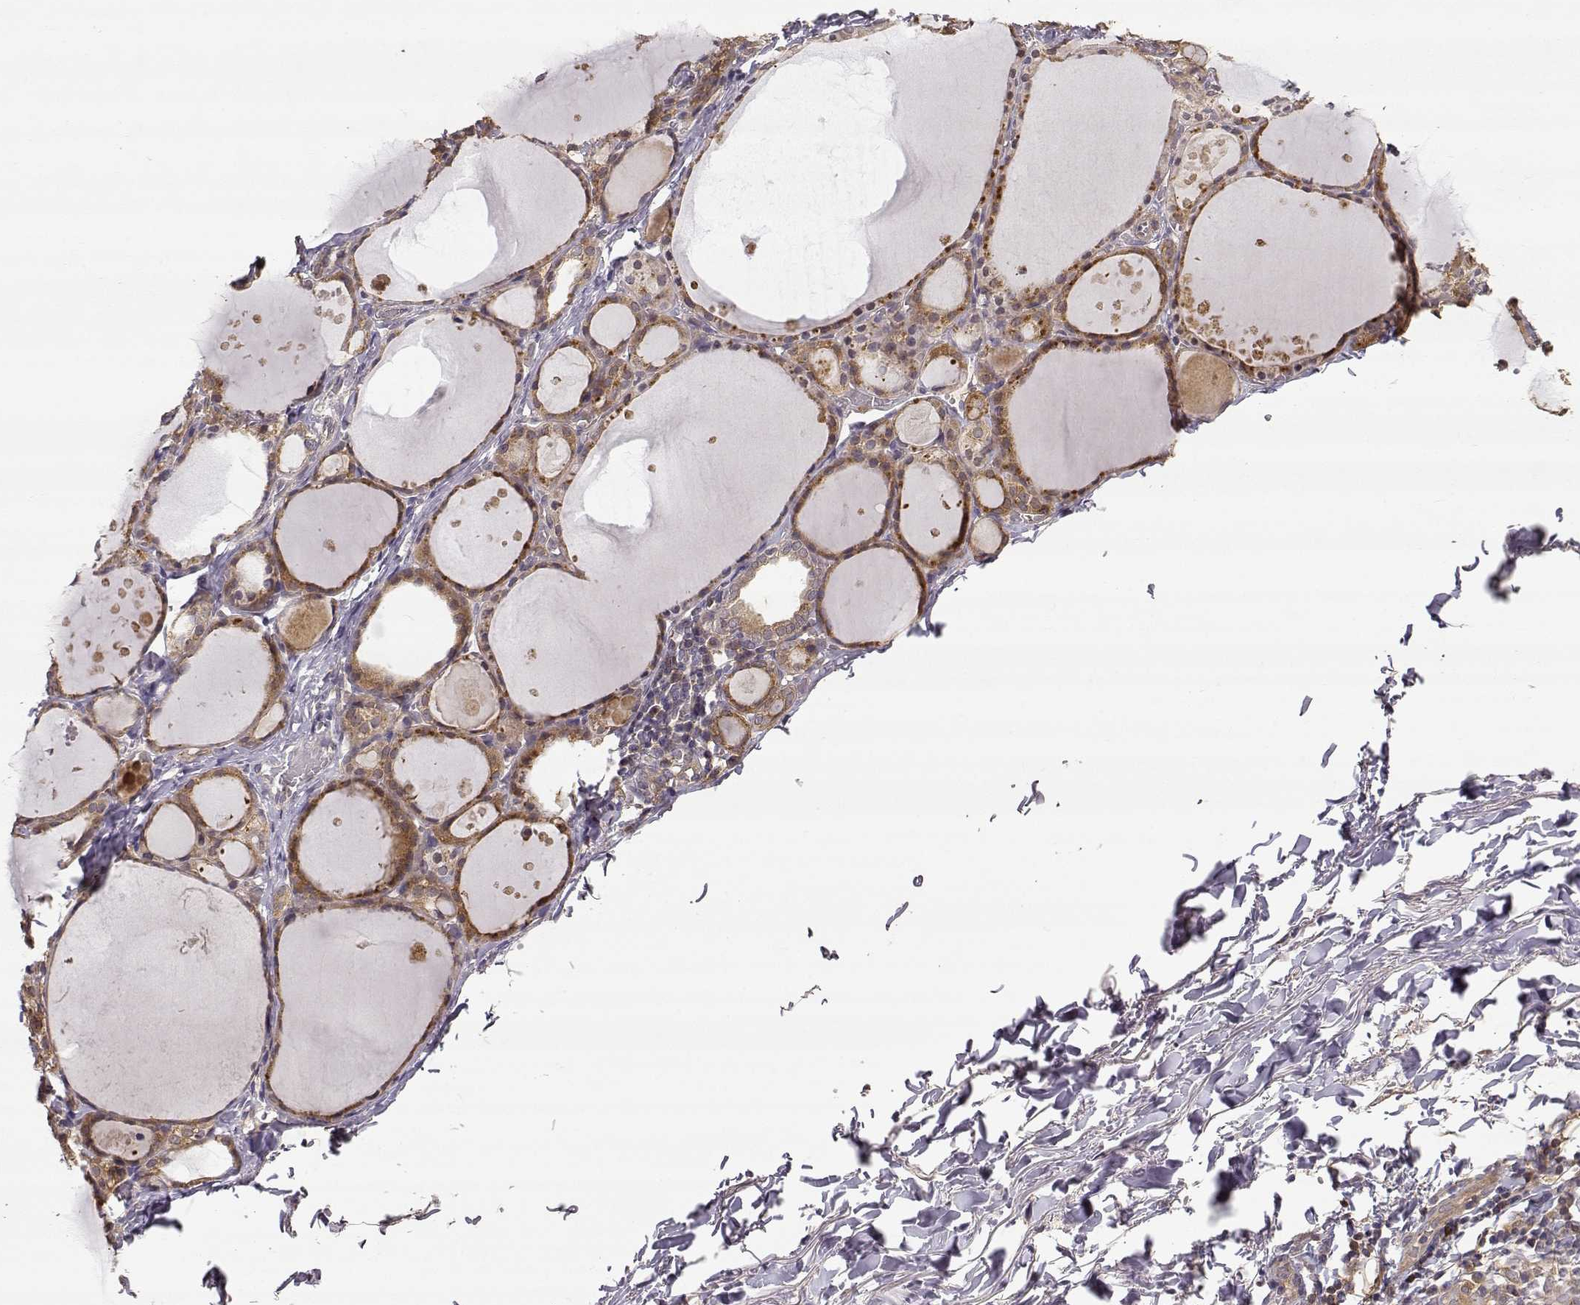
{"staining": {"intensity": "moderate", "quantity": ">75%", "location": "cytoplasmic/membranous"}, "tissue": "thyroid gland", "cell_type": "Glandular cells", "image_type": "normal", "snomed": [{"axis": "morphology", "description": "Normal tissue, NOS"}, {"axis": "topography", "description": "Thyroid gland"}], "caption": "Immunohistochemical staining of unremarkable thyroid gland shows moderate cytoplasmic/membranous protein staining in approximately >75% of glandular cells.", "gene": "CRIM1", "patient": {"sex": "male", "age": 68}}